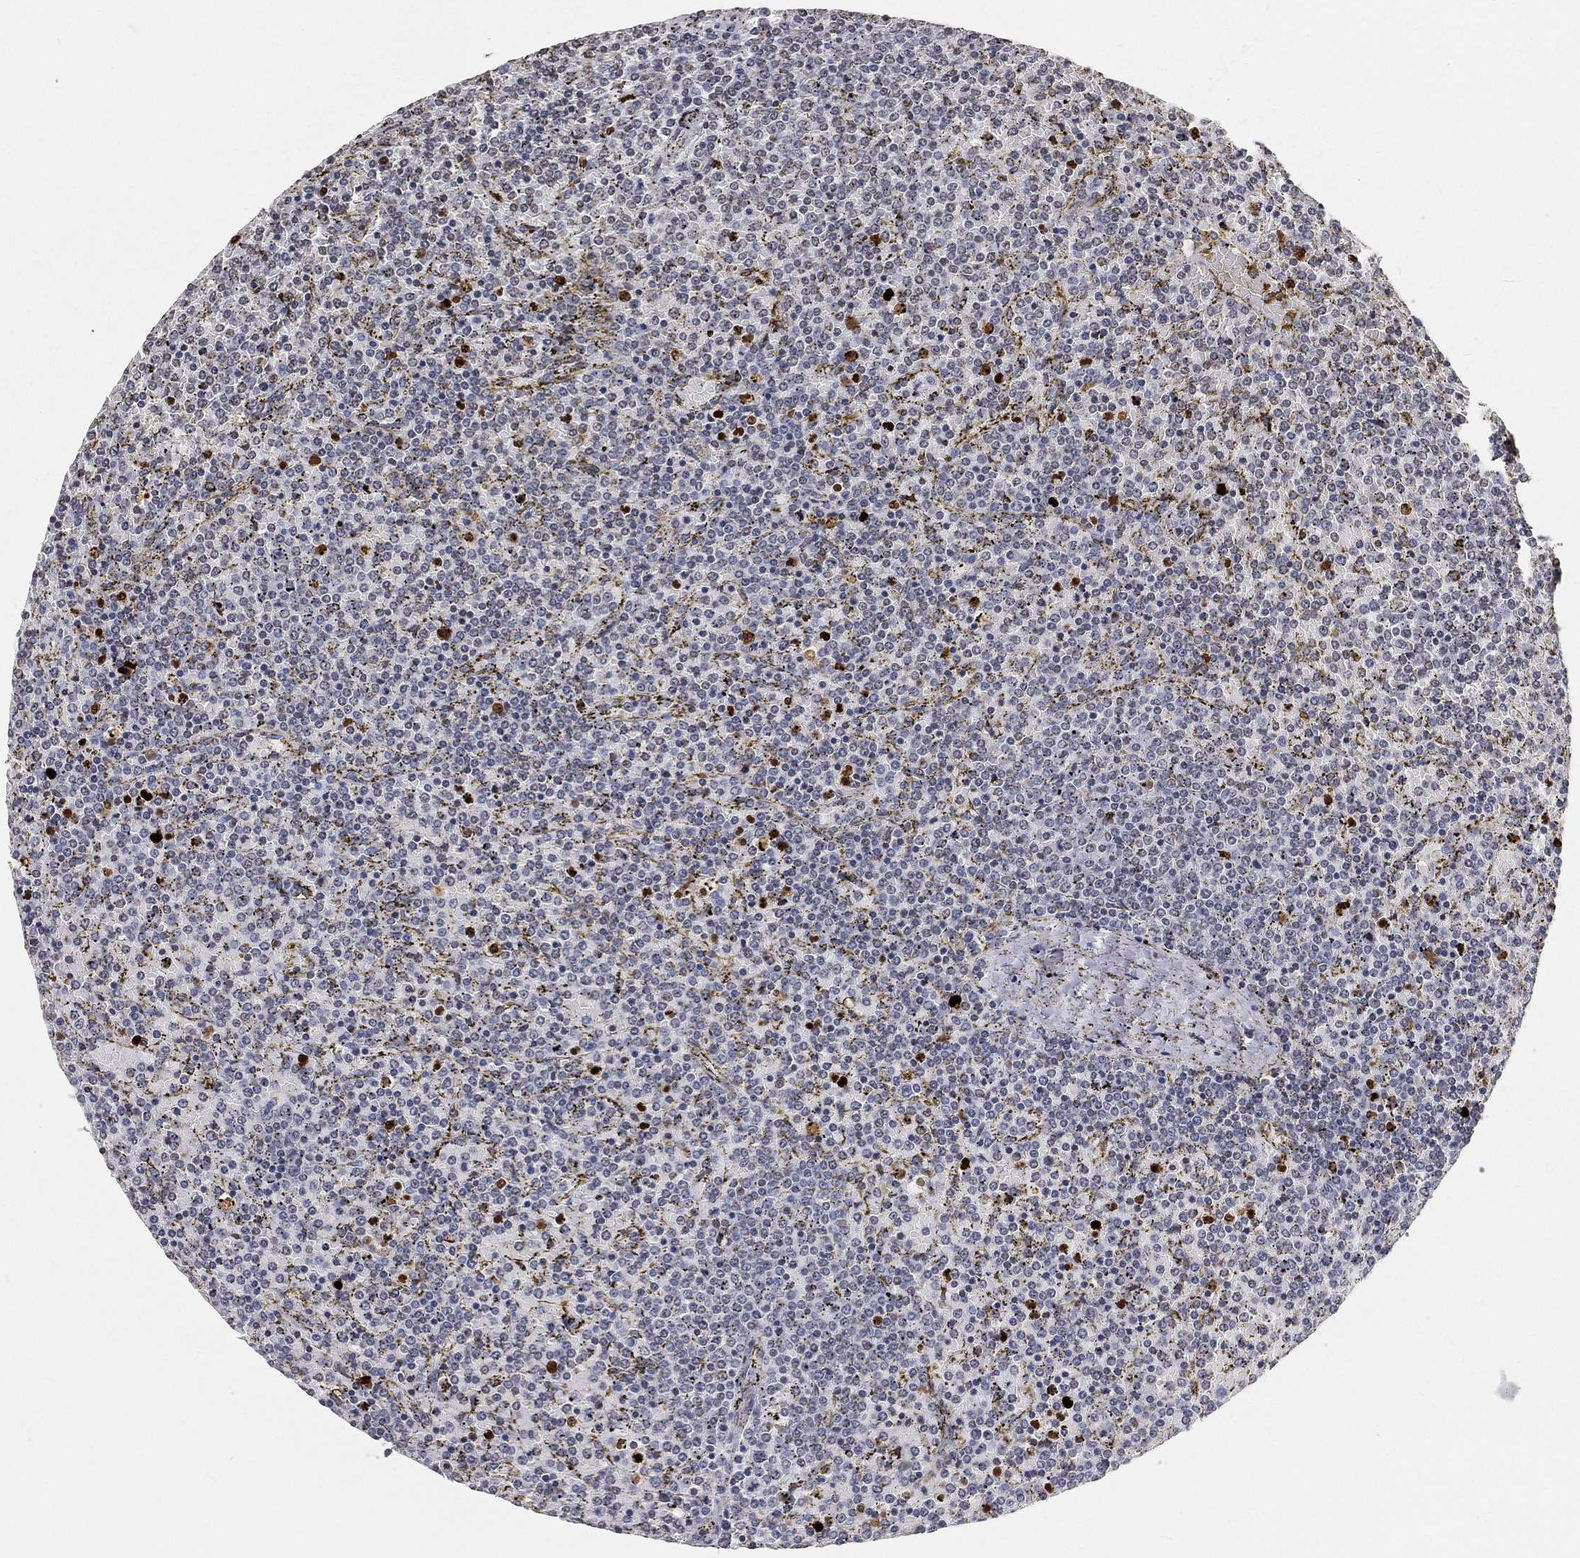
{"staining": {"intensity": "negative", "quantity": "none", "location": "none"}, "tissue": "lymphoma", "cell_type": "Tumor cells", "image_type": "cancer", "snomed": [{"axis": "morphology", "description": "Malignant lymphoma, non-Hodgkin's type, Low grade"}, {"axis": "topography", "description": "Spleen"}], "caption": "Immunohistochemistry (IHC) photomicrograph of neoplastic tissue: human lymphoma stained with DAB shows no significant protein staining in tumor cells.", "gene": "ARG1", "patient": {"sex": "female", "age": 77}}